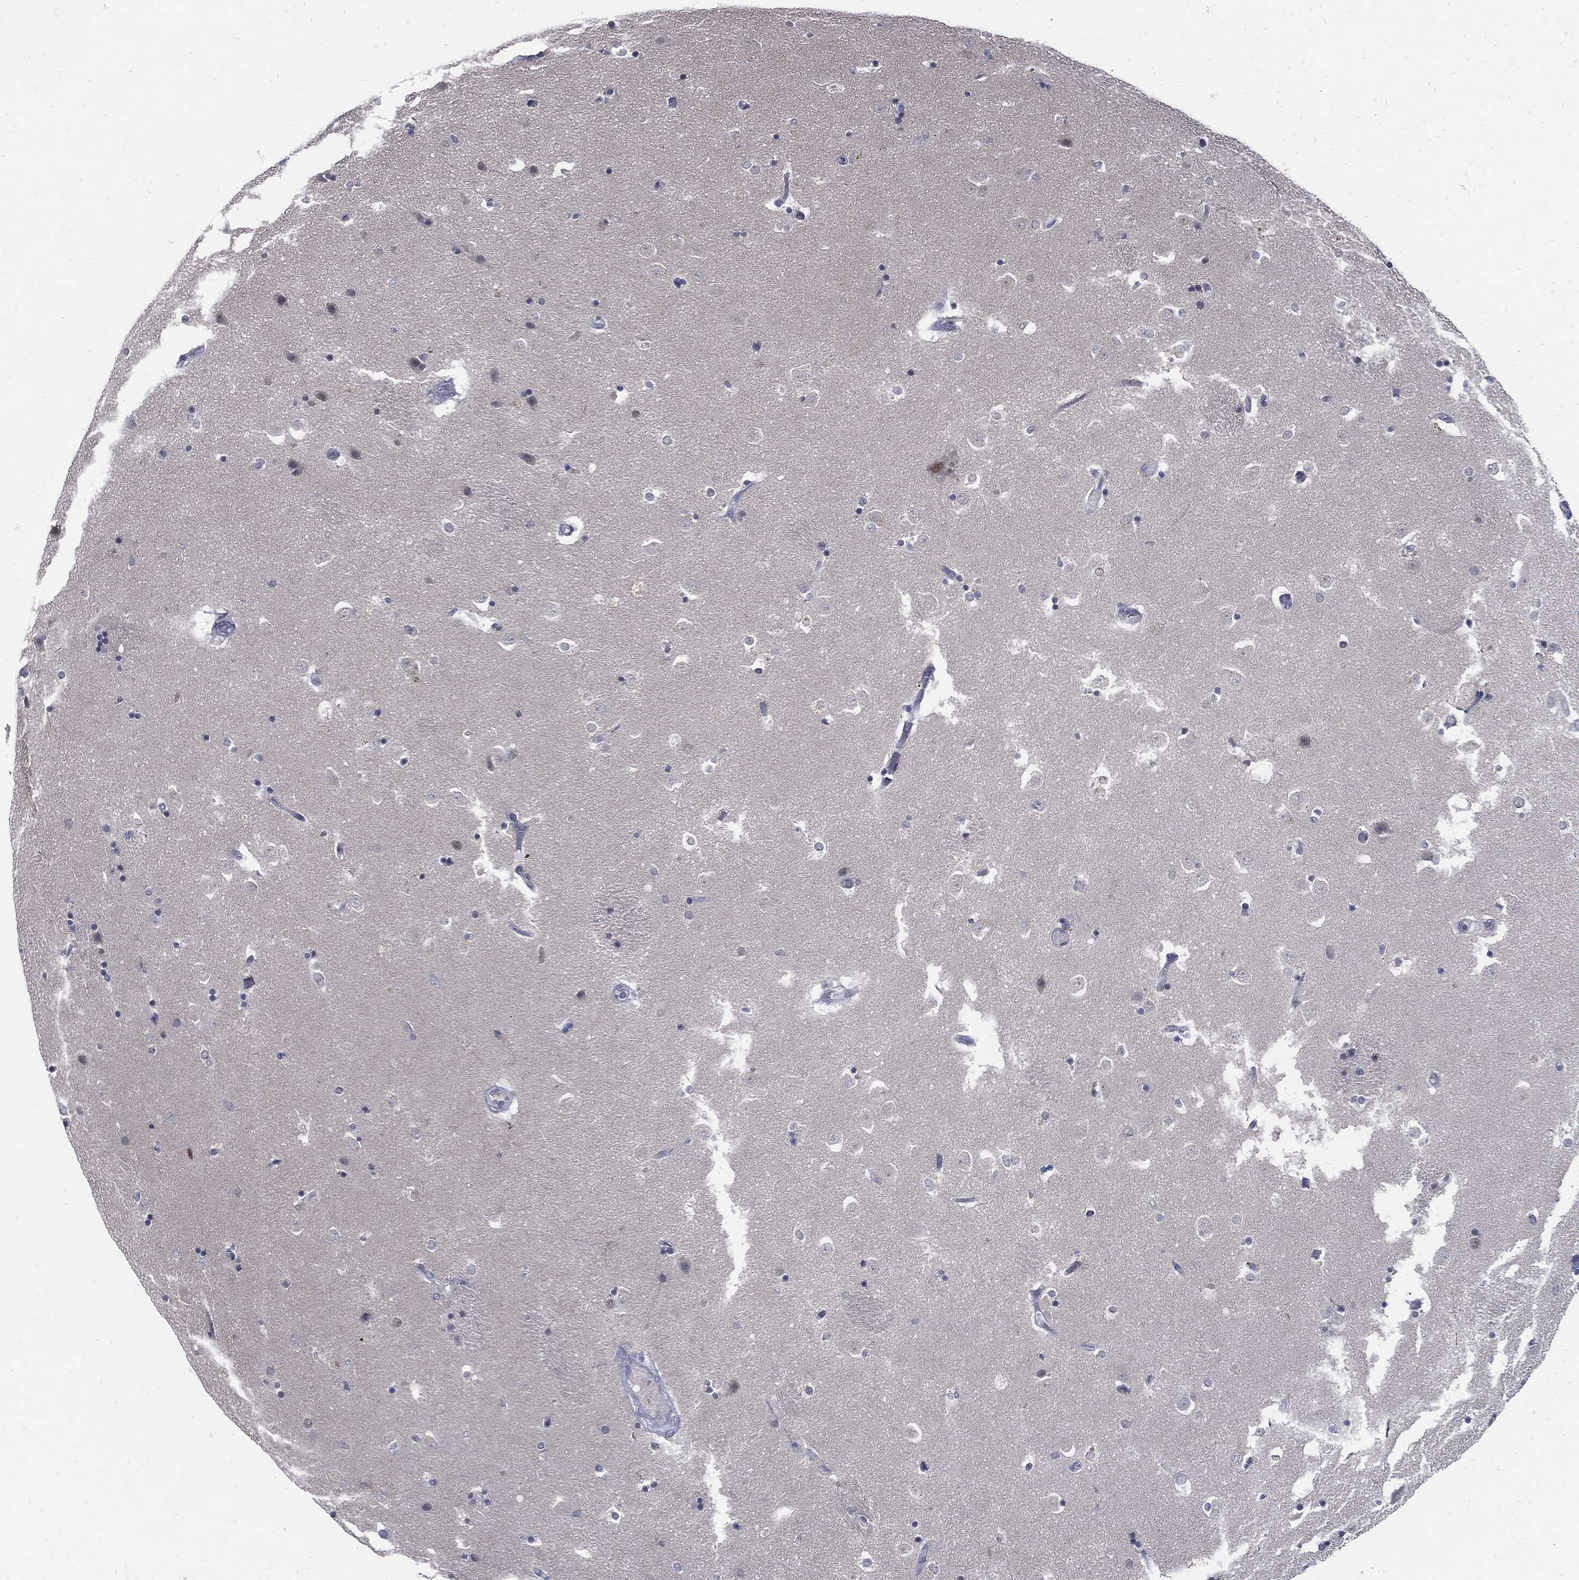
{"staining": {"intensity": "negative", "quantity": "none", "location": "none"}, "tissue": "caudate", "cell_type": "Glial cells", "image_type": "normal", "snomed": [{"axis": "morphology", "description": "Normal tissue, NOS"}, {"axis": "topography", "description": "Lateral ventricle wall"}], "caption": "Photomicrograph shows no significant protein positivity in glial cells of normal caudate.", "gene": "NBN", "patient": {"sex": "male", "age": 51}}